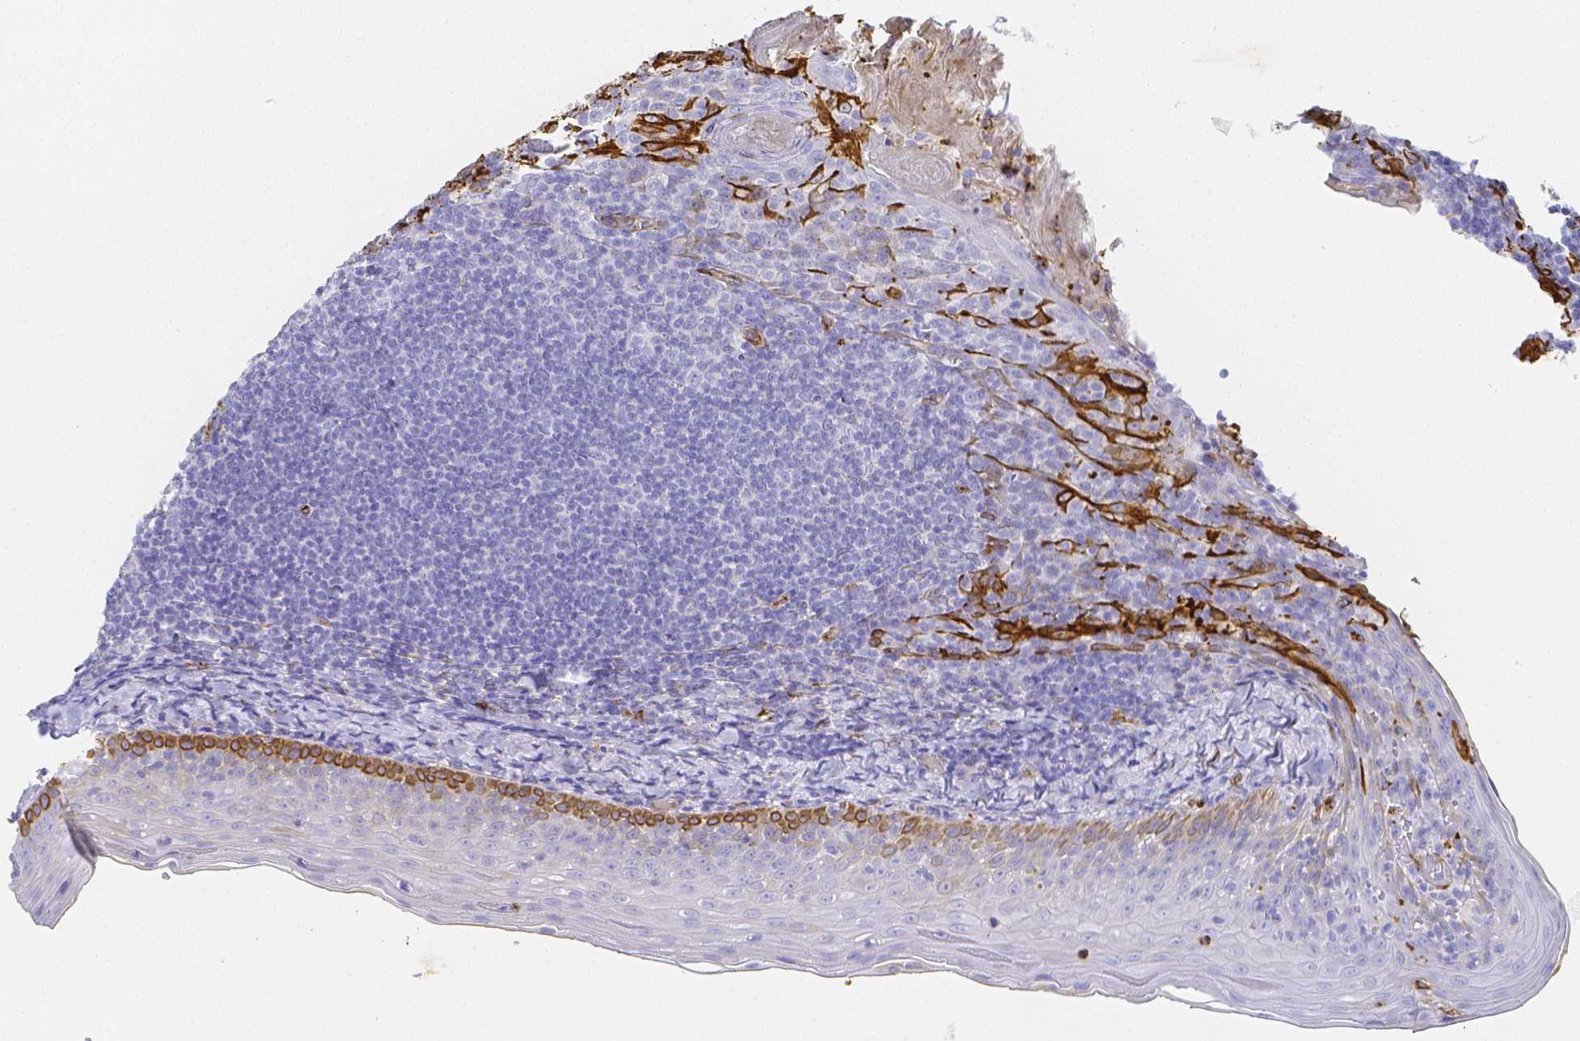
{"staining": {"intensity": "negative", "quantity": "none", "location": "none"}, "tissue": "tonsil", "cell_type": "Germinal center cells", "image_type": "normal", "snomed": [{"axis": "morphology", "description": "Normal tissue, NOS"}, {"axis": "topography", "description": "Tonsil"}], "caption": "Immunohistochemistry of benign tonsil reveals no expression in germinal center cells.", "gene": "SMURF1", "patient": {"sex": "female", "age": 10}}